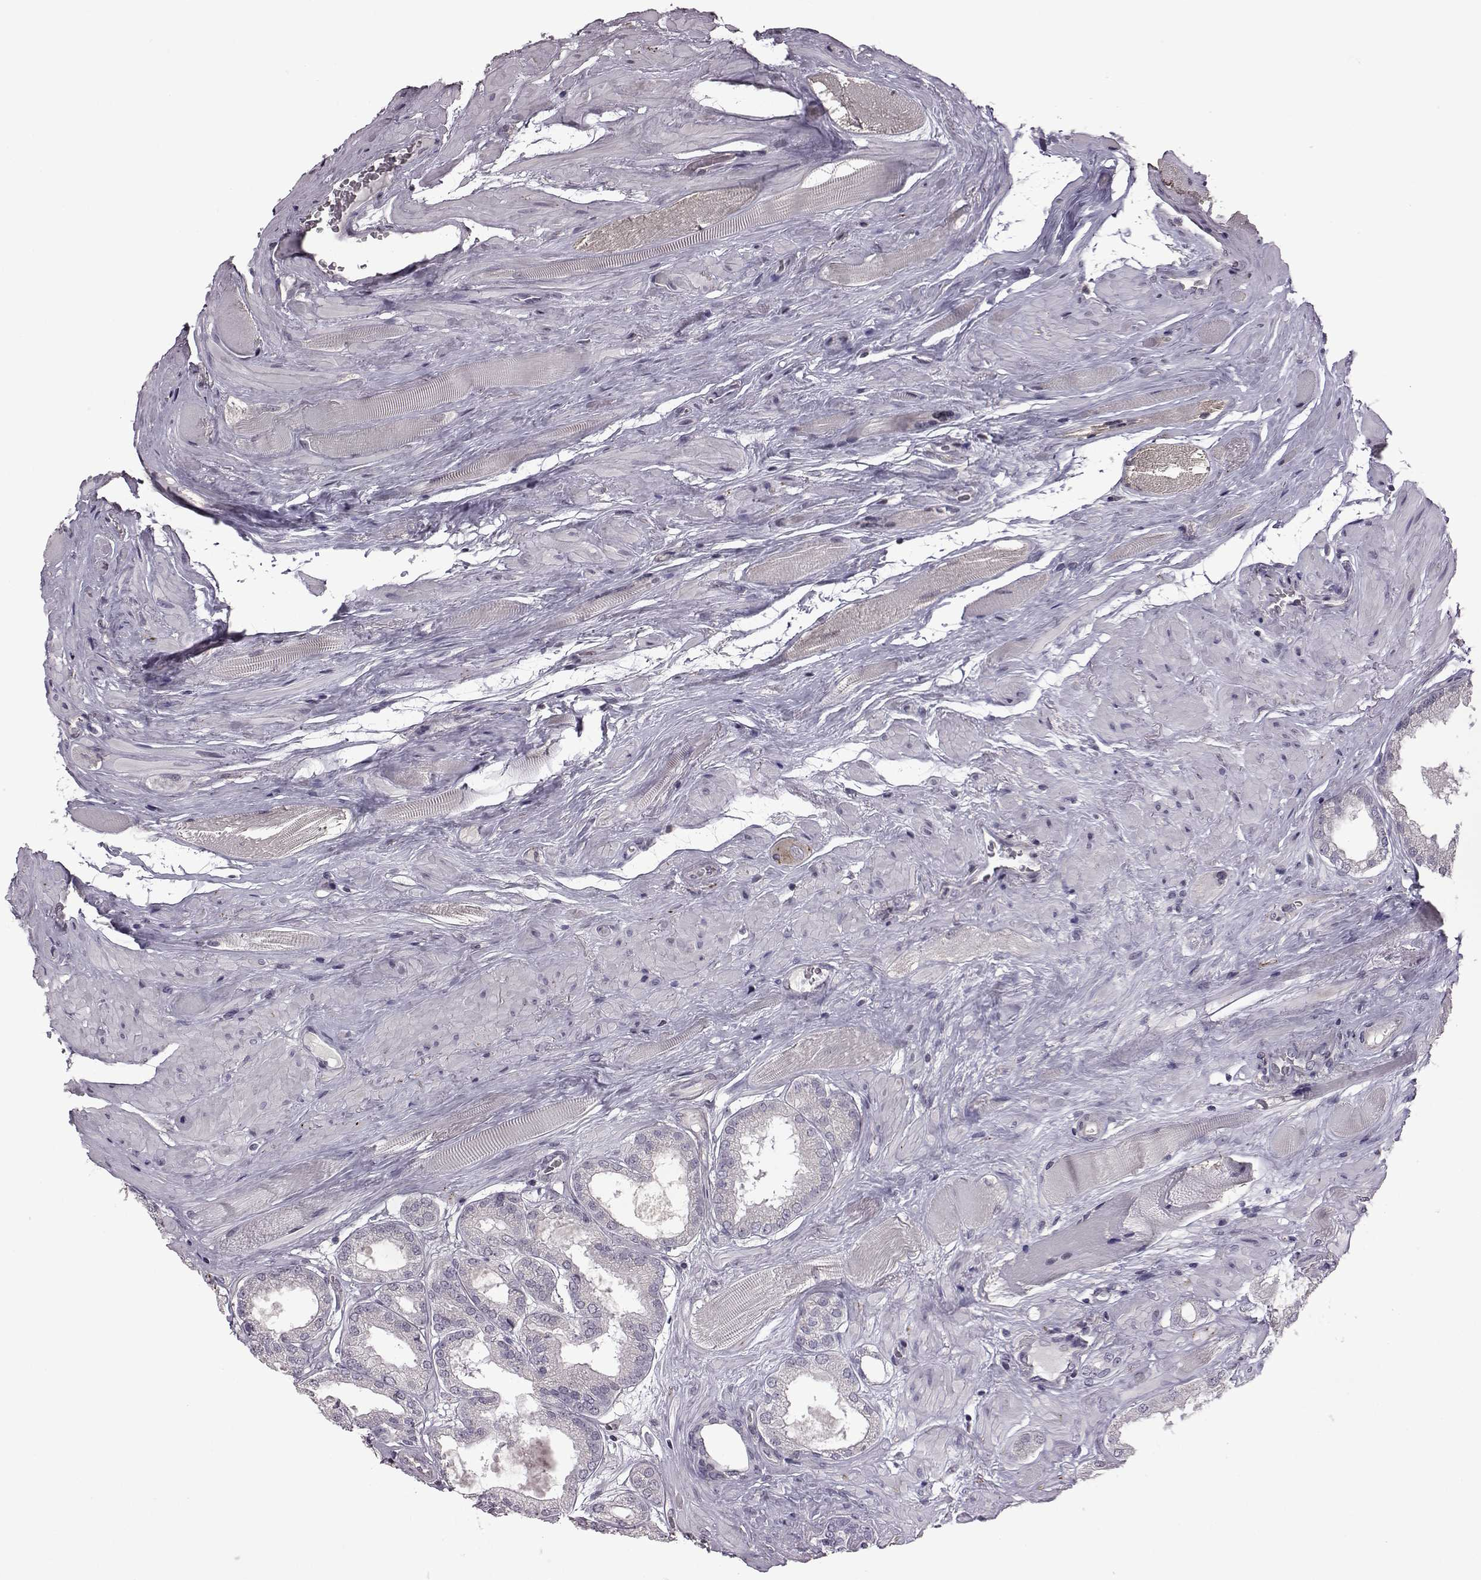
{"staining": {"intensity": "negative", "quantity": "none", "location": "none"}, "tissue": "prostate cancer", "cell_type": "Tumor cells", "image_type": "cancer", "snomed": [{"axis": "morphology", "description": "Adenocarcinoma, NOS"}, {"axis": "topography", "description": "Prostate"}], "caption": "Protein analysis of prostate cancer (adenocarcinoma) reveals no significant expression in tumor cells.", "gene": "GAL", "patient": {"sex": "male", "age": 63}}